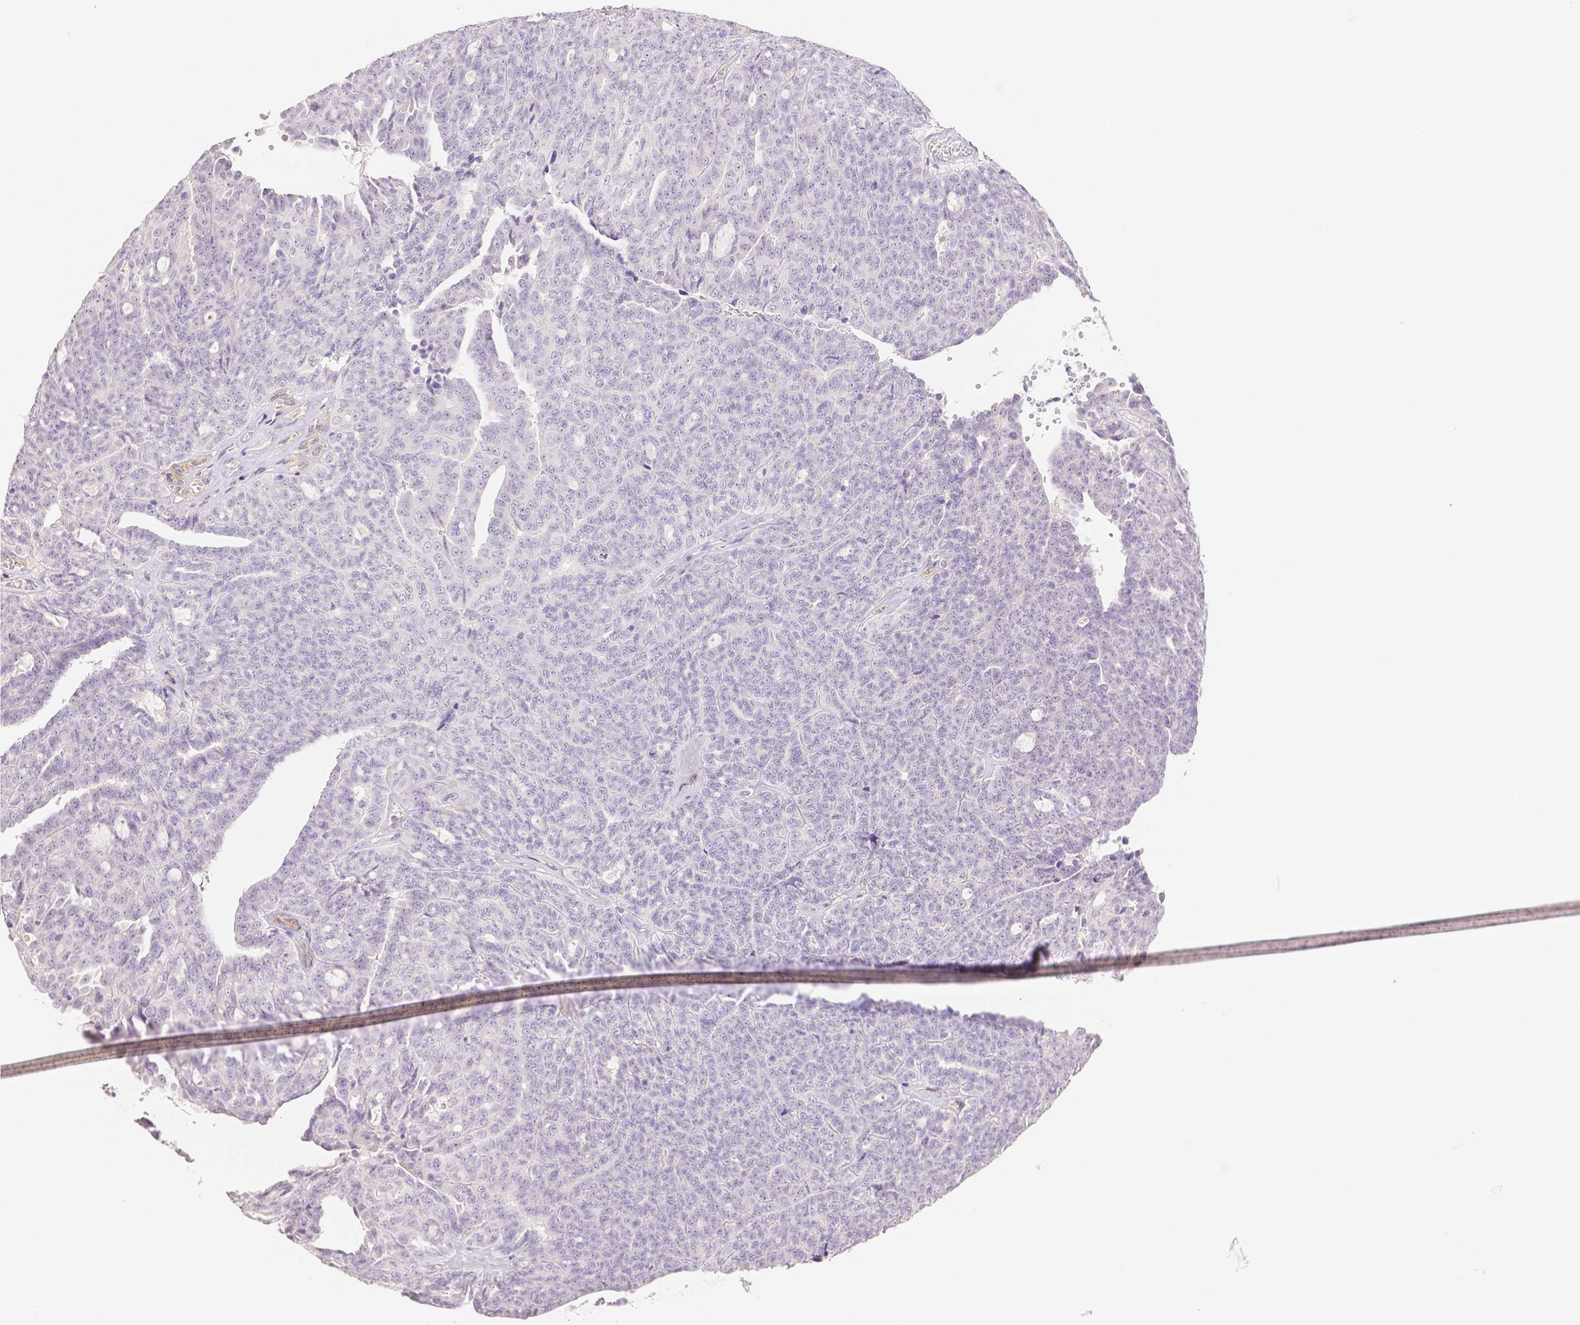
{"staining": {"intensity": "negative", "quantity": "none", "location": "none"}, "tissue": "ovarian cancer", "cell_type": "Tumor cells", "image_type": "cancer", "snomed": [{"axis": "morphology", "description": "Cystadenocarcinoma, serous, NOS"}, {"axis": "topography", "description": "Ovary"}], "caption": "High magnification brightfield microscopy of ovarian cancer stained with DAB (brown) and counterstained with hematoxylin (blue): tumor cells show no significant positivity.", "gene": "THY1", "patient": {"sex": "female", "age": 71}}